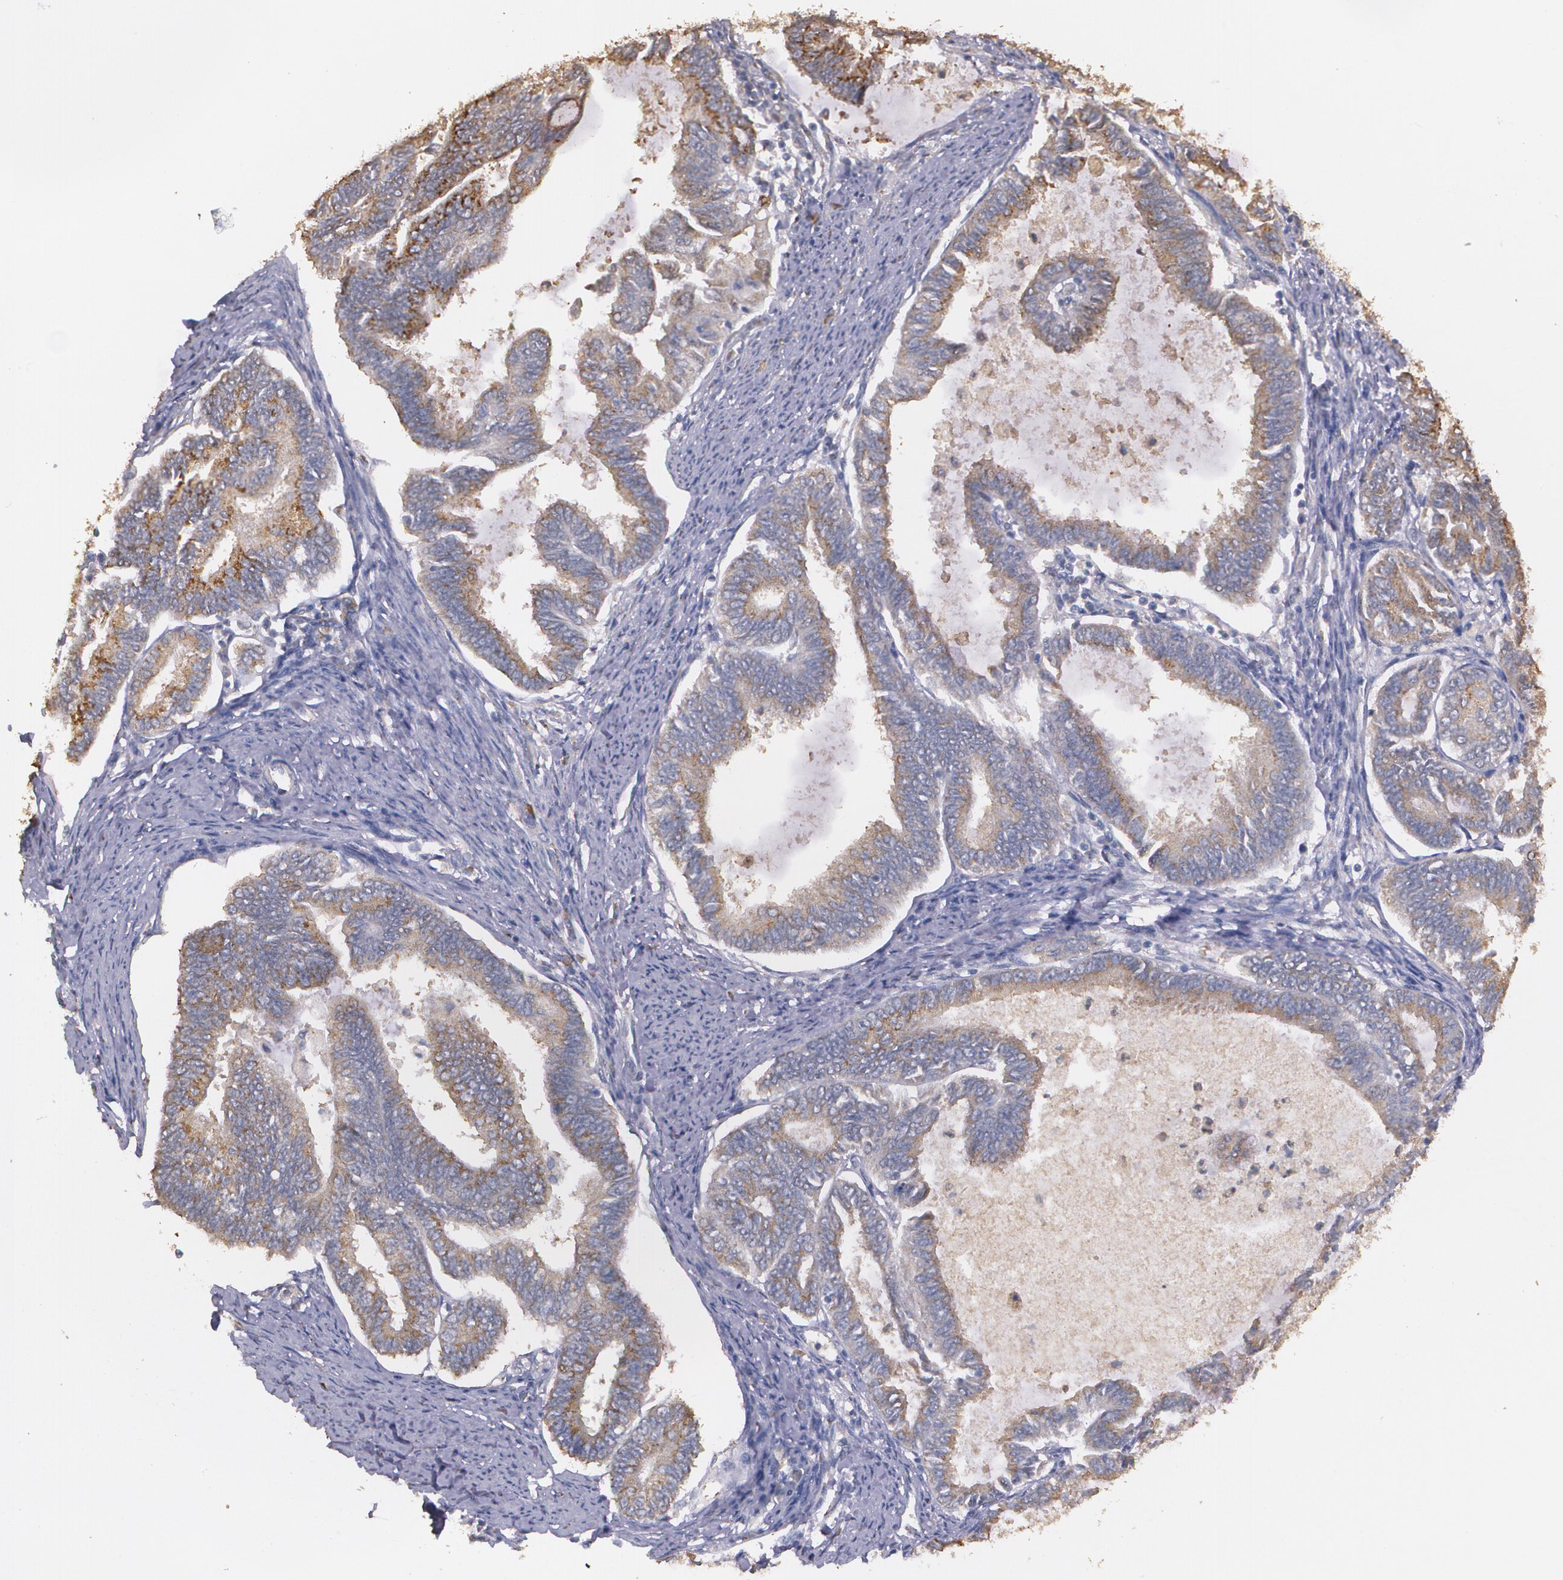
{"staining": {"intensity": "moderate", "quantity": ">75%", "location": "cytoplasmic/membranous"}, "tissue": "endometrial cancer", "cell_type": "Tumor cells", "image_type": "cancer", "snomed": [{"axis": "morphology", "description": "Adenocarcinoma, NOS"}, {"axis": "topography", "description": "Endometrium"}], "caption": "Endometrial cancer (adenocarcinoma) stained for a protein shows moderate cytoplasmic/membranous positivity in tumor cells.", "gene": "ATF3", "patient": {"sex": "female", "age": 86}}